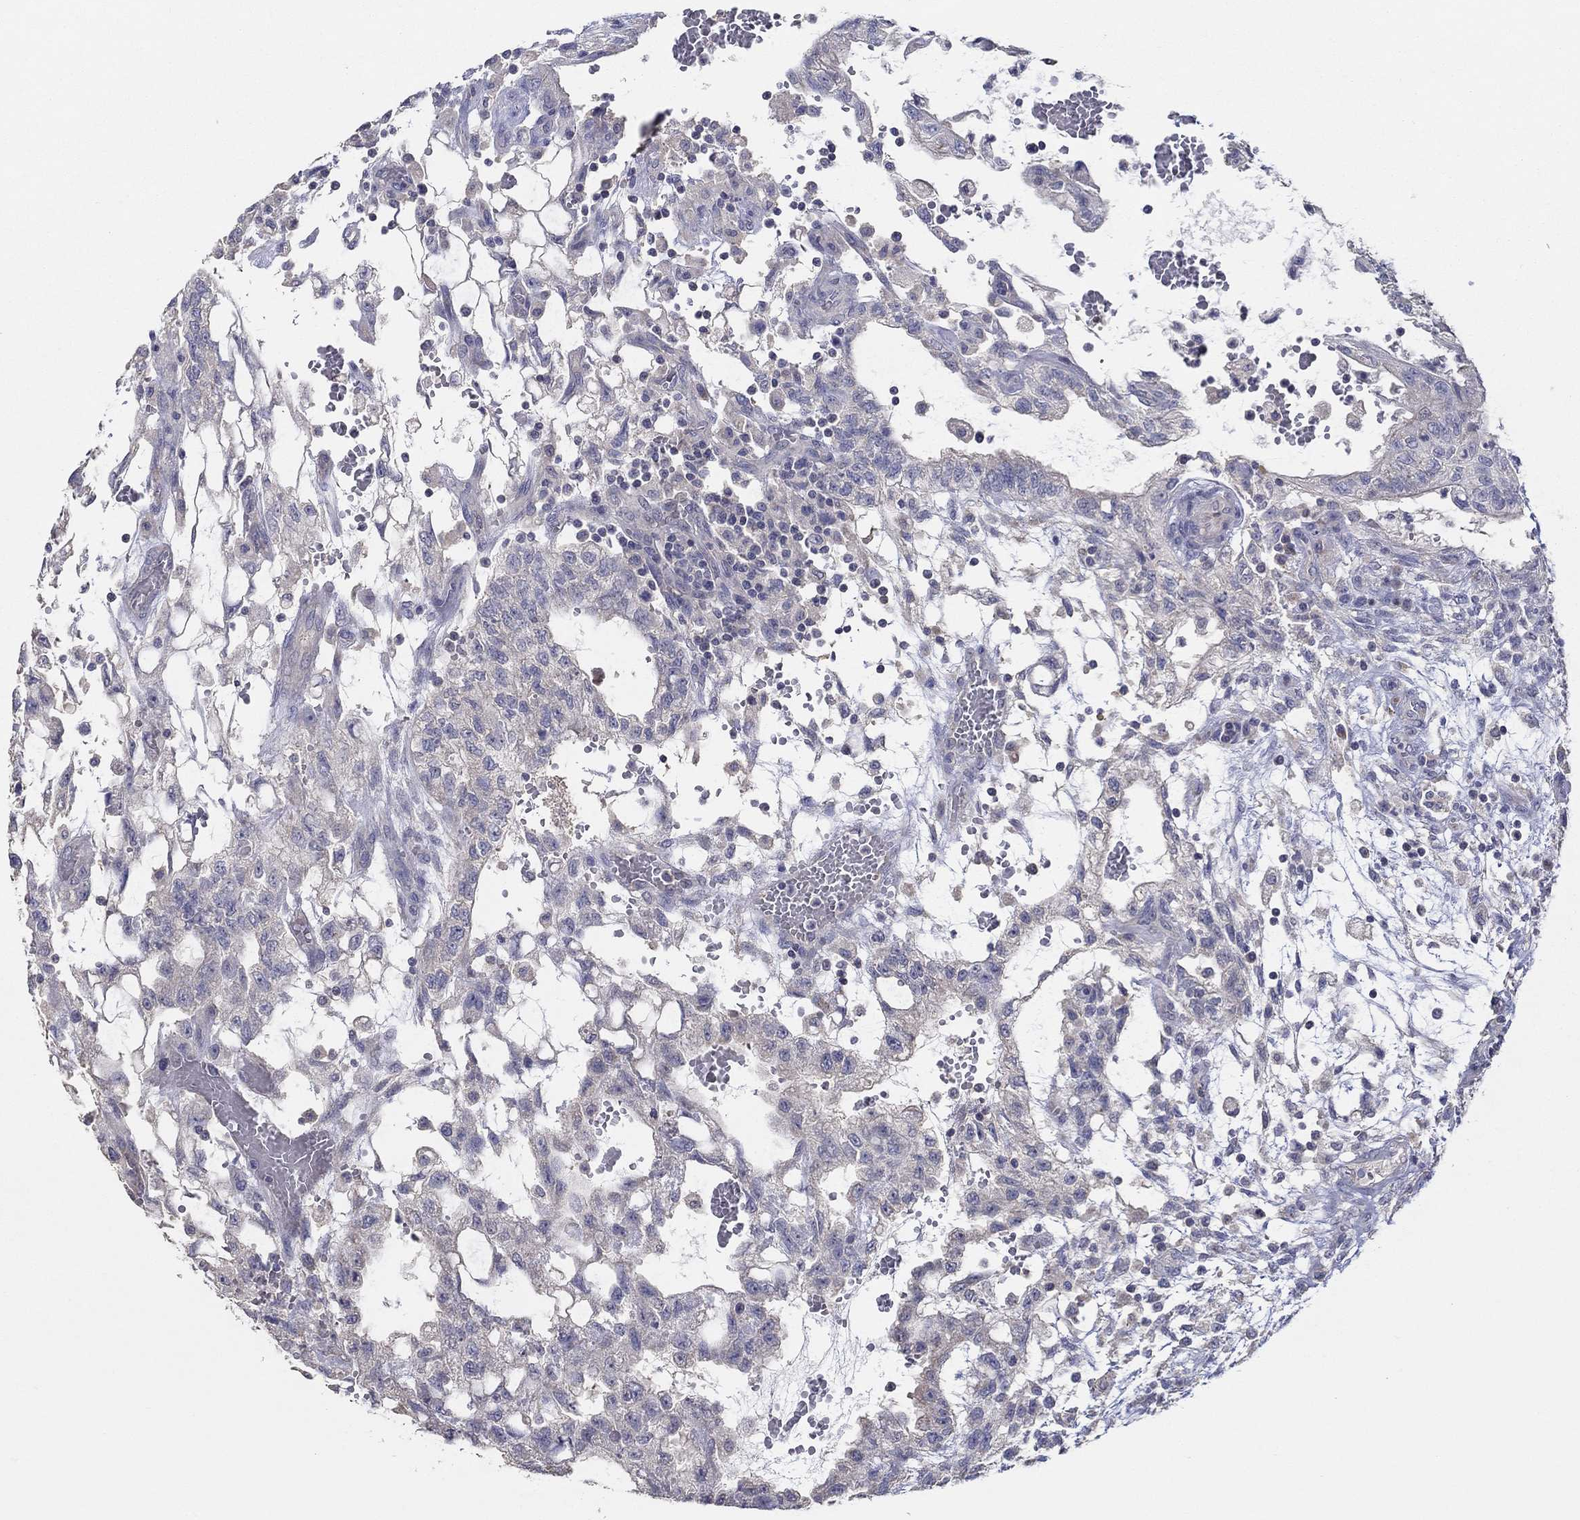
{"staining": {"intensity": "negative", "quantity": "none", "location": "none"}, "tissue": "testis cancer", "cell_type": "Tumor cells", "image_type": "cancer", "snomed": [{"axis": "morphology", "description": "Carcinoma, Embryonal, NOS"}, {"axis": "topography", "description": "Testis"}], "caption": "This is an IHC histopathology image of embryonal carcinoma (testis). There is no staining in tumor cells.", "gene": "DOCK3", "patient": {"sex": "male", "age": 32}}